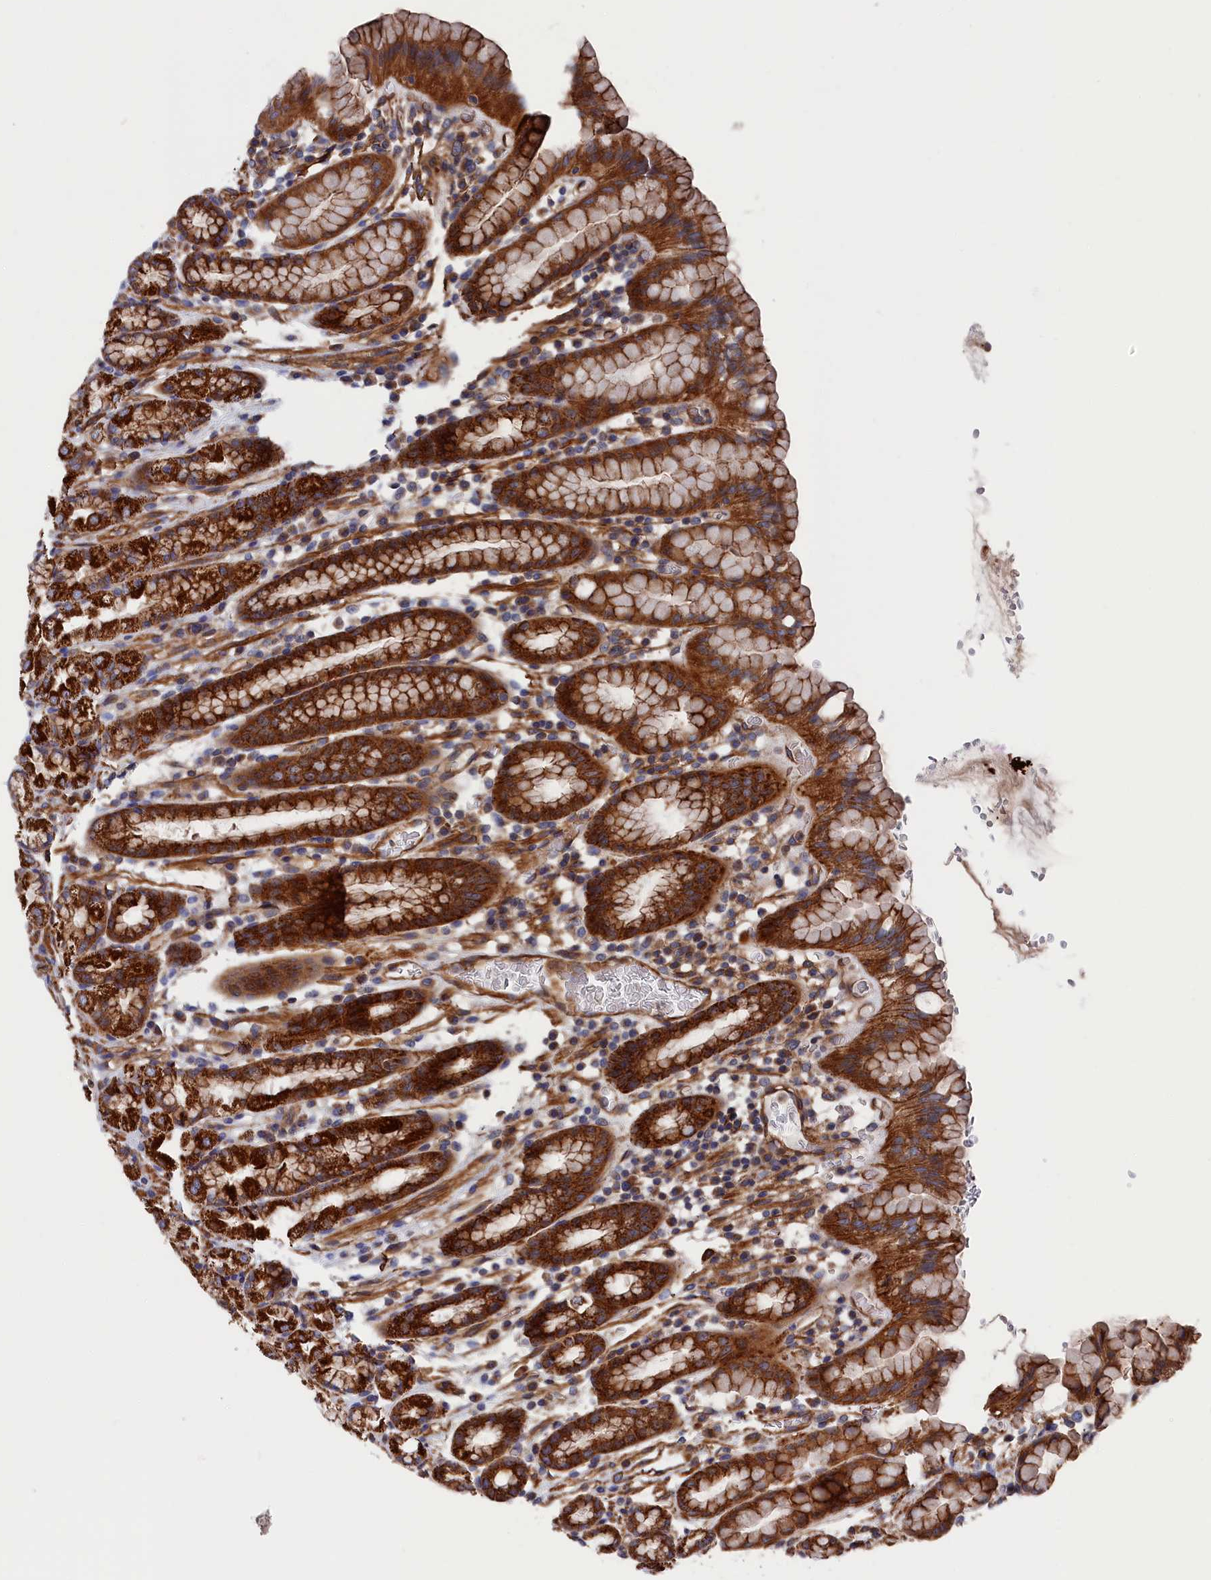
{"staining": {"intensity": "strong", "quantity": ">75%", "location": "cytoplasmic/membranous"}, "tissue": "stomach", "cell_type": "Glandular cells", "image_type": "normal", "snomed": [{"axis": "morphology", "description": "Normal tissue, NOS"}, {"axis": "topography", "description": "Stomach, upper"}, {"axis": "topography", "description": "Stomach, lower"}, {"axis": "topography", "description": "Small intestine"}], "caption": "Immunohistochemistry micrograph of unremarkable stomach: stomach stained using immunohistochemistry reveals high levels of strong protein expression localized specifically in the cytoplasmic/membranous of glandular cells, appearing as a cytoplasmic/membranous brown color.", "gene": "LDHD", "patient": {"sex": "male", "age": 68}}